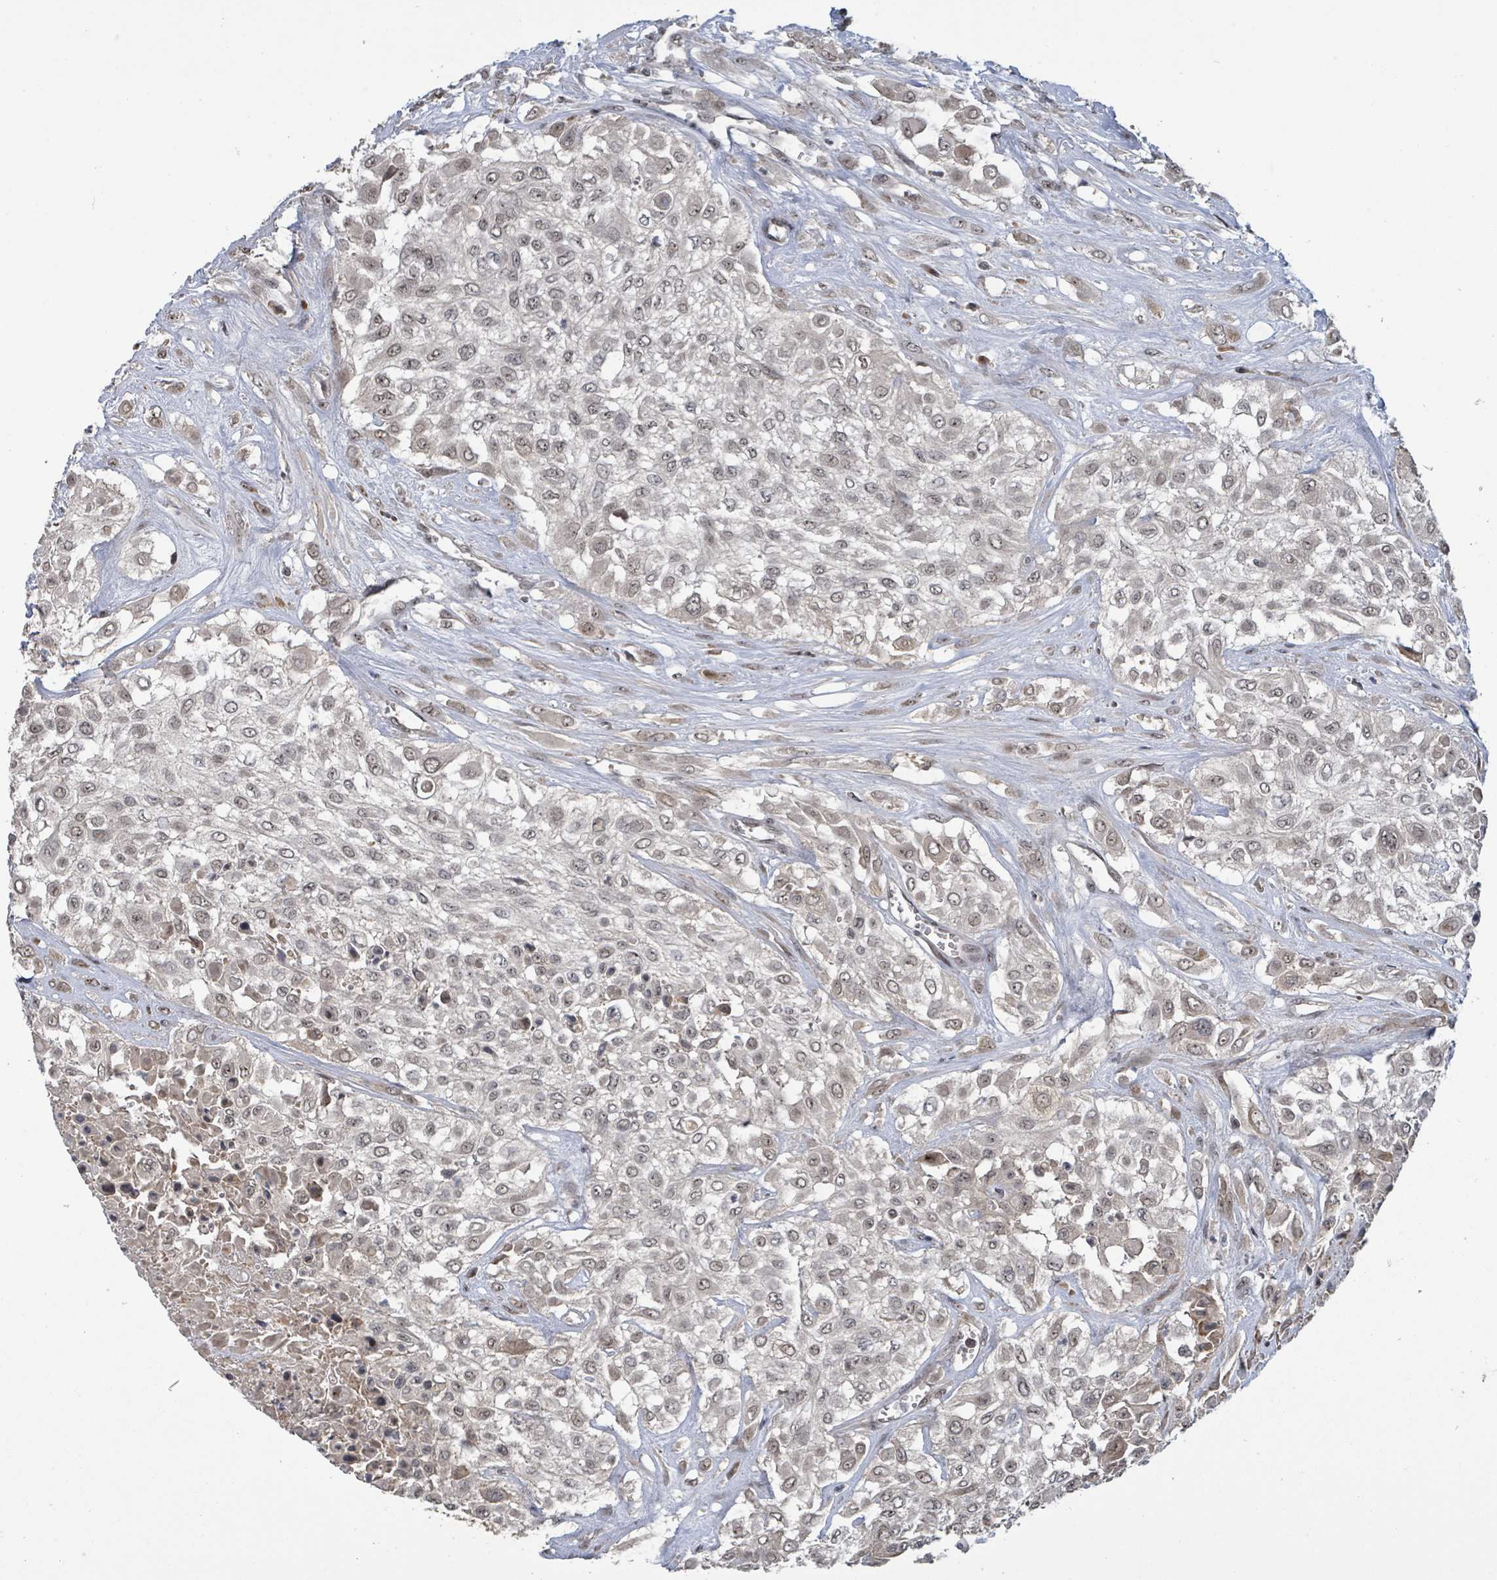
{"staining": {"intensity": "weak", "quantity": ">75%", "location": "nuclear"}, "tissue": "urothelial cancer", "cell_type": "Tumor cells", "image_type": "cancer", "snomed": [{"axis": "morphology", "description": "Urothelial carcinoma, High grade"}, {"axis": "topography", "description": "Urinary bladder"}], "caption": "DAB immunohistochemical staining of human high-grade urothelial carcinoma exhibits weak nuclear protein staining in about >75% of tumor cells.", "gene": "ZBTB14", "patient": {"sex": "male", "age": 57}}